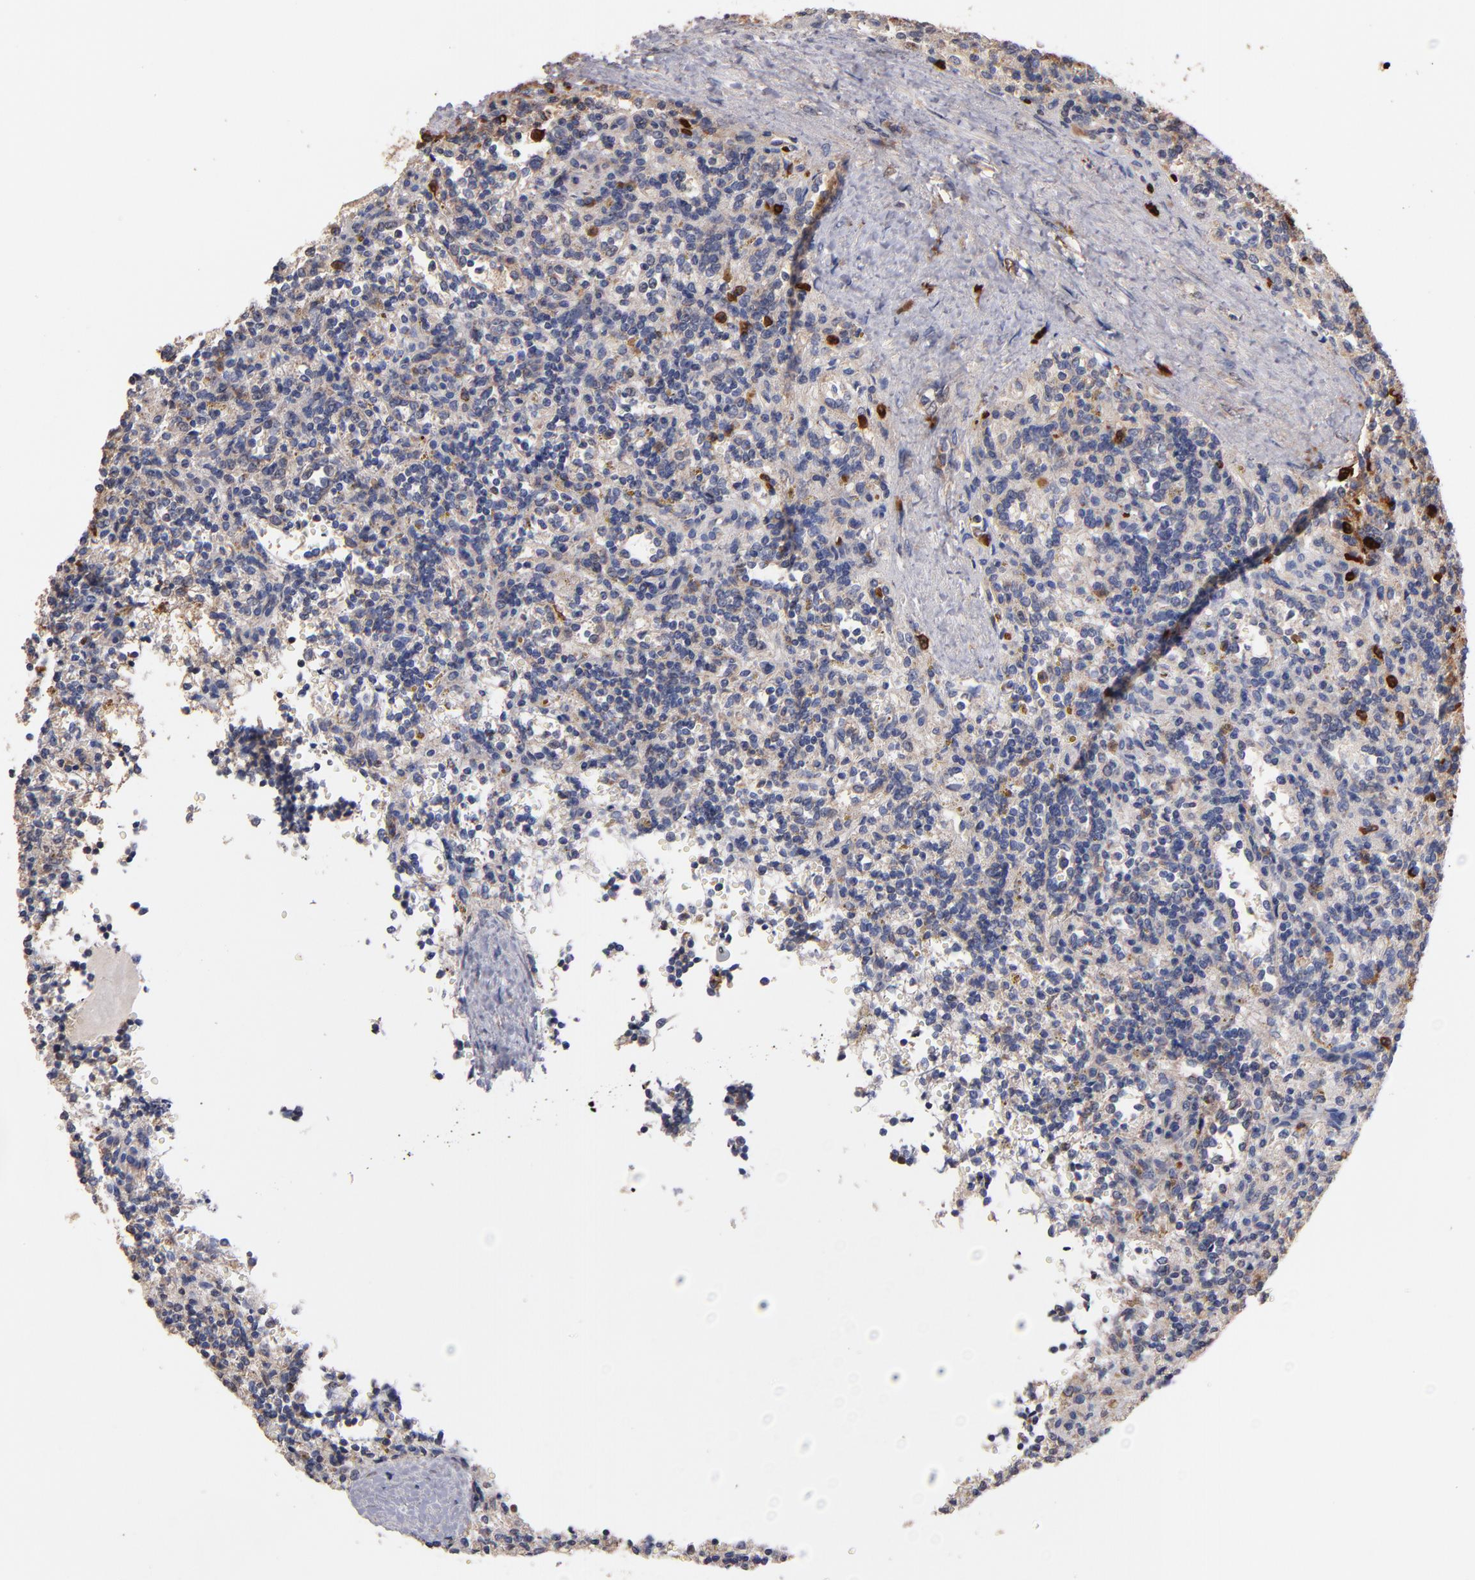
{"staining": {"intensity": "weak", "quantity": "<25%", "location": "cytoplasmic/membranous"}, "tissue": "lymphoma", "cell_type": "Tumor cells", "image_type": "cancer", "snomed": [{"axis": "morphology", "description": "Malignant lymphoma, non-Hodgkin's type, Low grade"}, {"axis": "topography", "description": "Spleen"}], "caption": "High magnification brightfield microscopy of low-grade malignant lymphoma, non-Hodgkin's type stained with DAB (brown) and counterstained with hematoxylin (blue): tumor cells show no significant expression.", "gene": "DIABLO", "patient": {"sex": "male", "age": 67}}